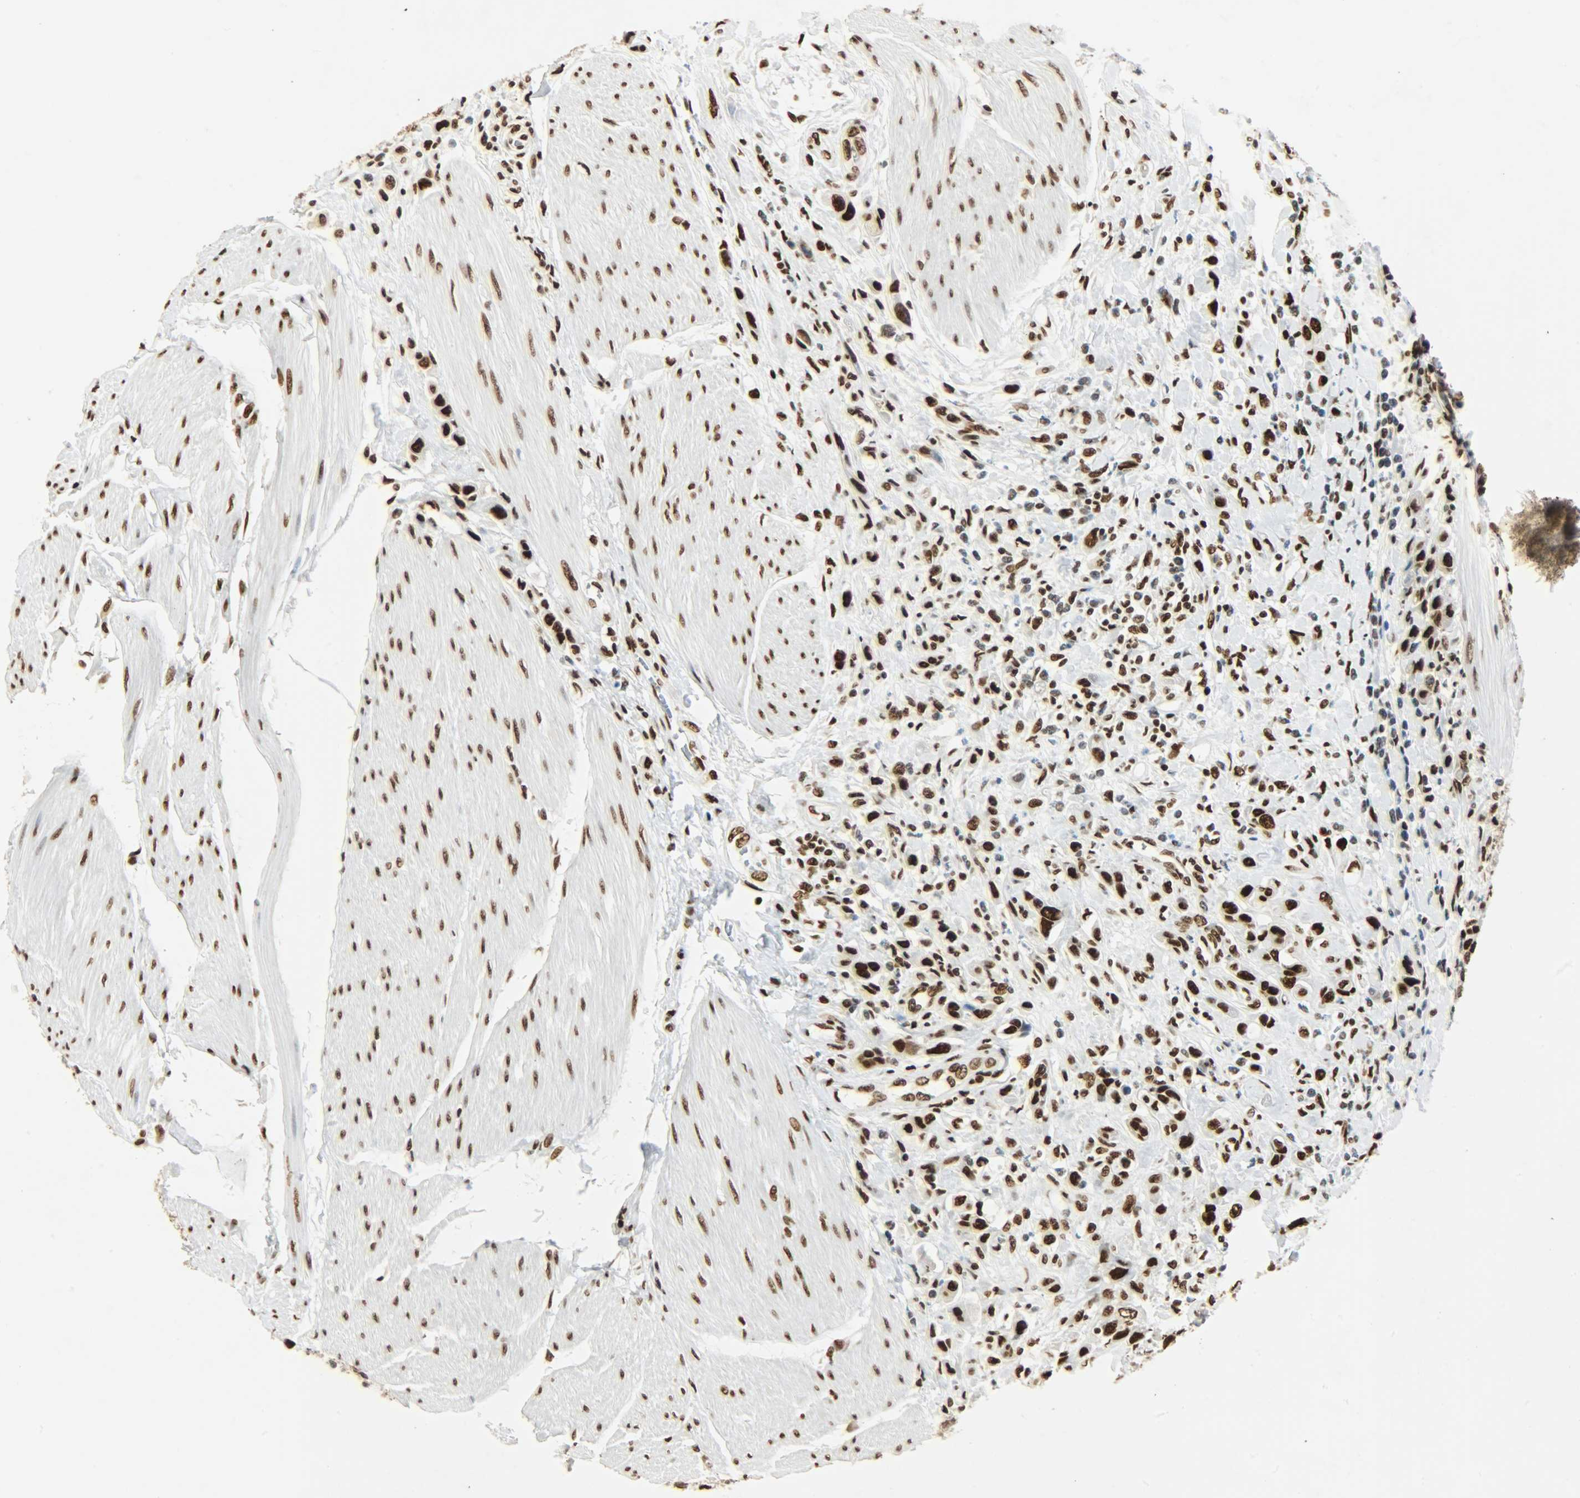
{"staining": {"intensity": "strong", "quantity": ">75%", "location": "nuclear"}, "tissue": "urothelial cancer", "cell_type": "Tumor cells", "image_type": "cancer", "snomed": [{"axis": "morphology", "description": "Urothelial carcinoma, High grade"}, {"axis": "topography", "description": "Urinary bladder"}], "caption": "Urothelial cancer stained with DAB immunohistochemistry (IHC) demonstrates high levels of strong nuclear expression in about >75% of tumor cells.", "gene": "KHDRBS1", "patient": {"sex": "male", "age": 50}}